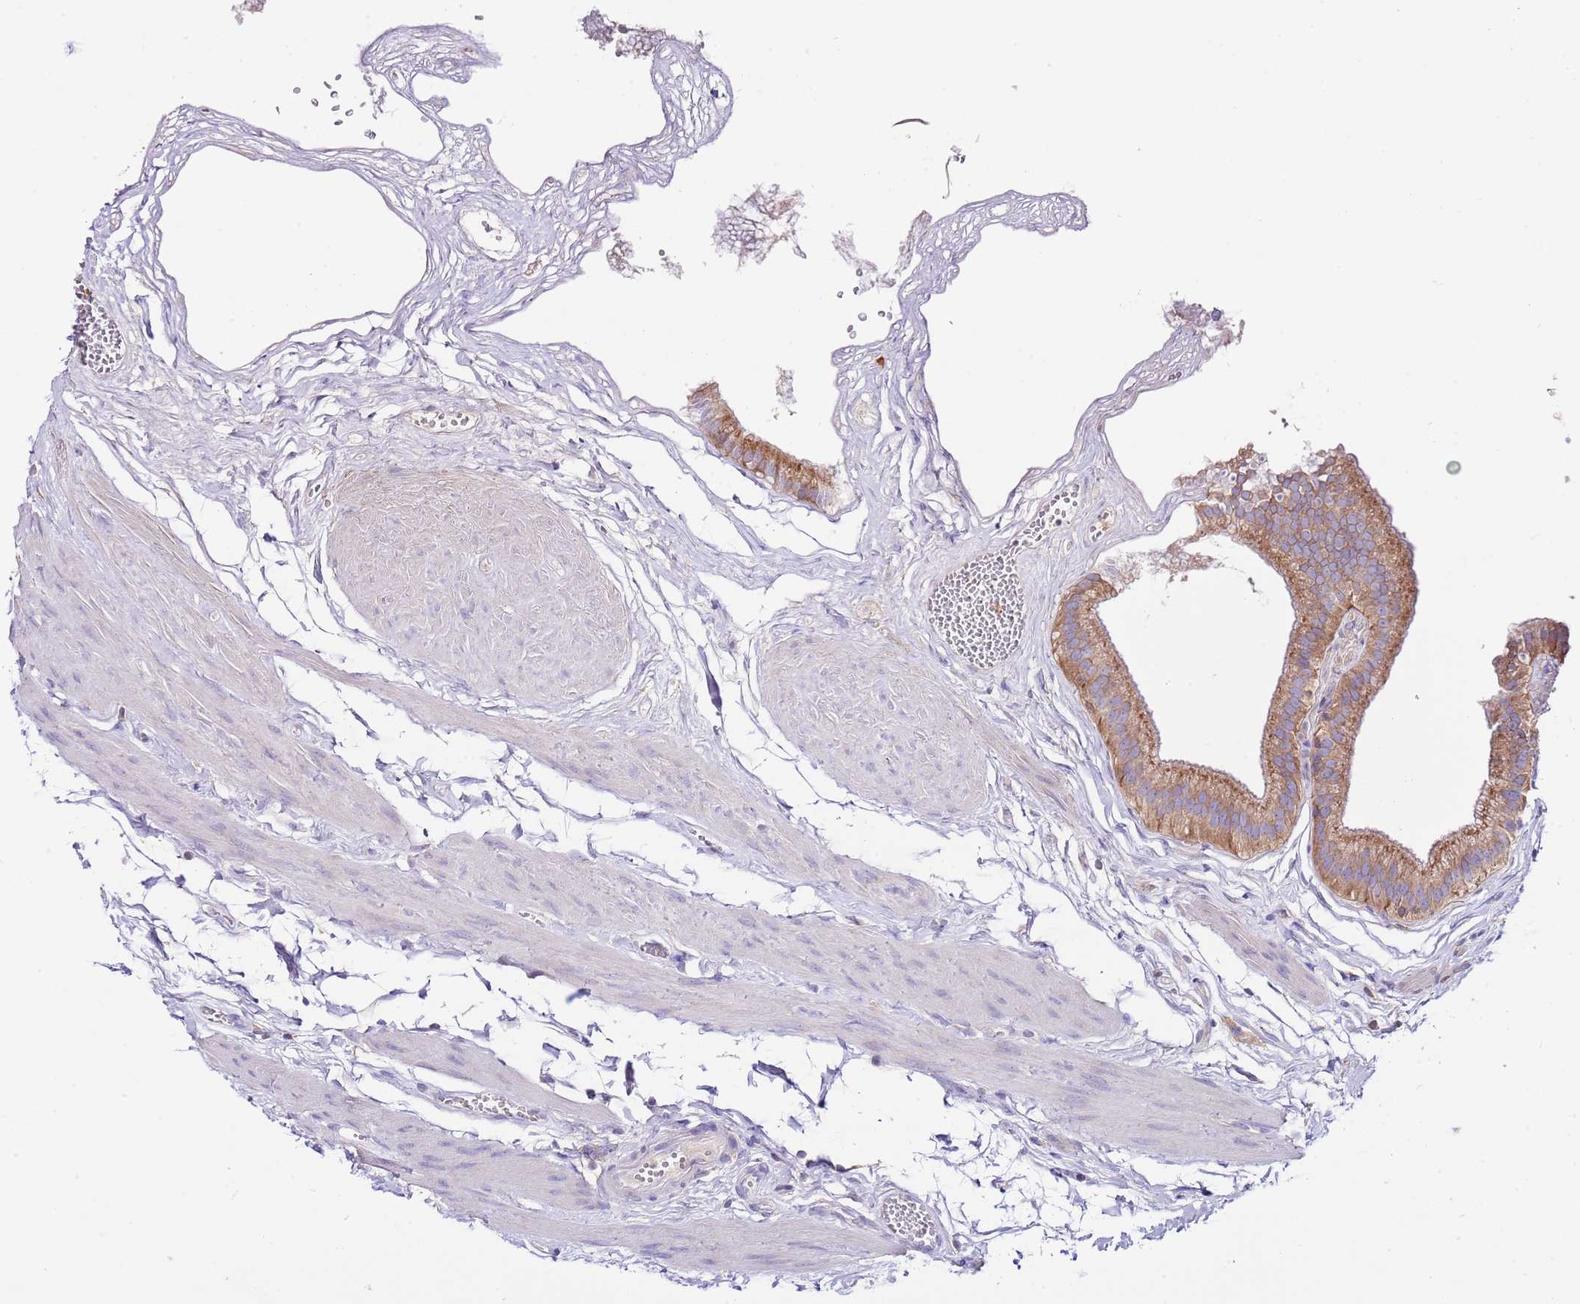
{"staining": {"intensity": "moderate", "quantity": ">75%", "location": "cytoplasmic/membranous"}, "tissue": "gallbladder", "cell_type": "Glandular cells", "image_type": "normal", "snomed": [{"axis": "morphology", "description": "Normal tissue, NOS"}, {"axis": "topography", "description": "Gallbladder"}], "caption": "The photomicrograph exhibits immunohistochemical staining of normal gallbladder. There is moderate cytoplasmic/membranous expression is appreciated in about >75% of glandular cells.", "gene": "RPS10", "patient": {"sex": "female", "age": 54}}